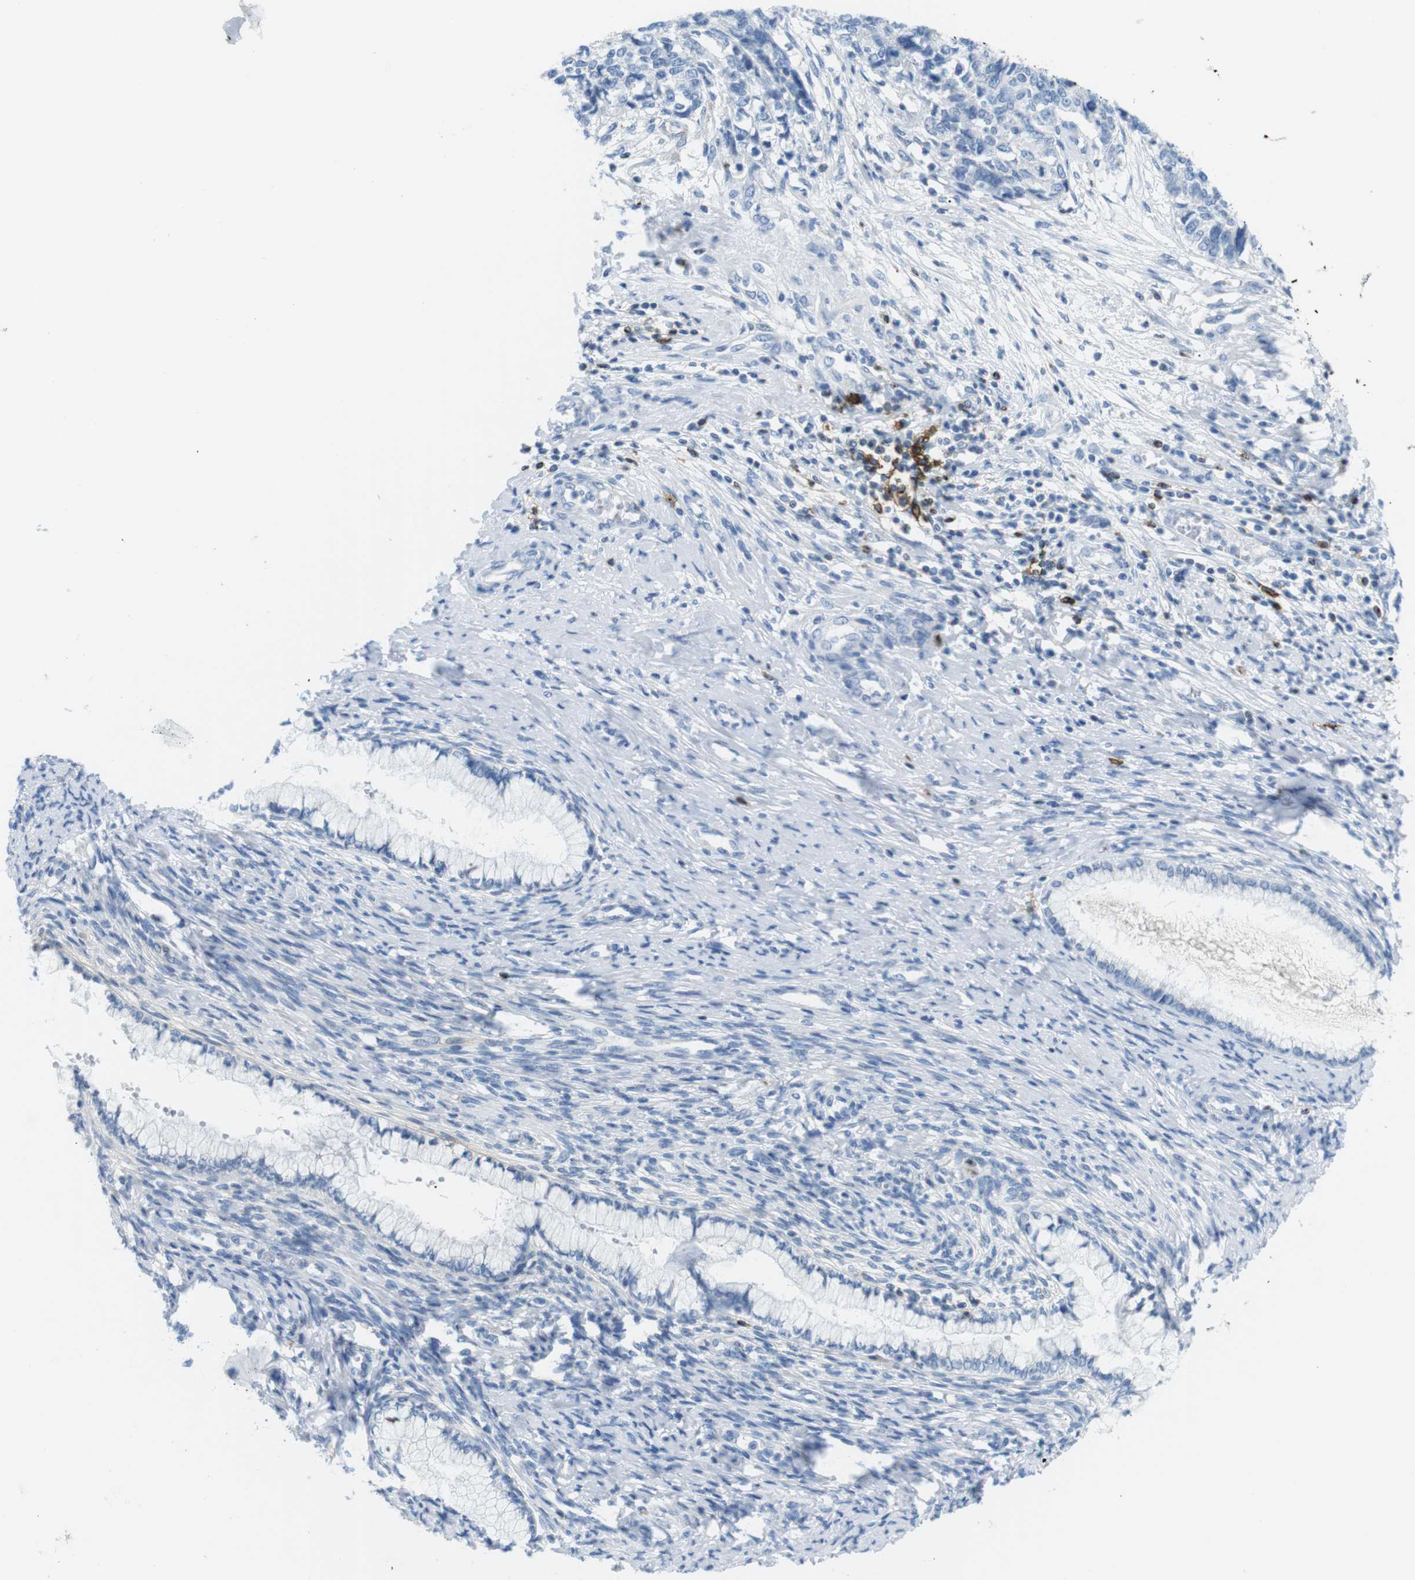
{"staining": {"intensity": "negative", "quantity": "none", "location": "none"}, "tissue": "cervical cancer", "cell_type": "Tumor cells", "image_type": "cancer", "snomed": [{"axis": "morphology", "description": "Squamous cell carcinoma, NOS"}, {"axis": "topography", "description": "Cervix"}], "caption": "Immunohistochemistry micrograph of cervical cancer (squamous cell carcinoma) stained for a protein (brown), which reveals no expression in tumor cells. (Immunohistochemistry, brightfield microscopy, high magnification).", "gene": "TNFRSF4", "patient": {"sex": "female", "age": 63}}